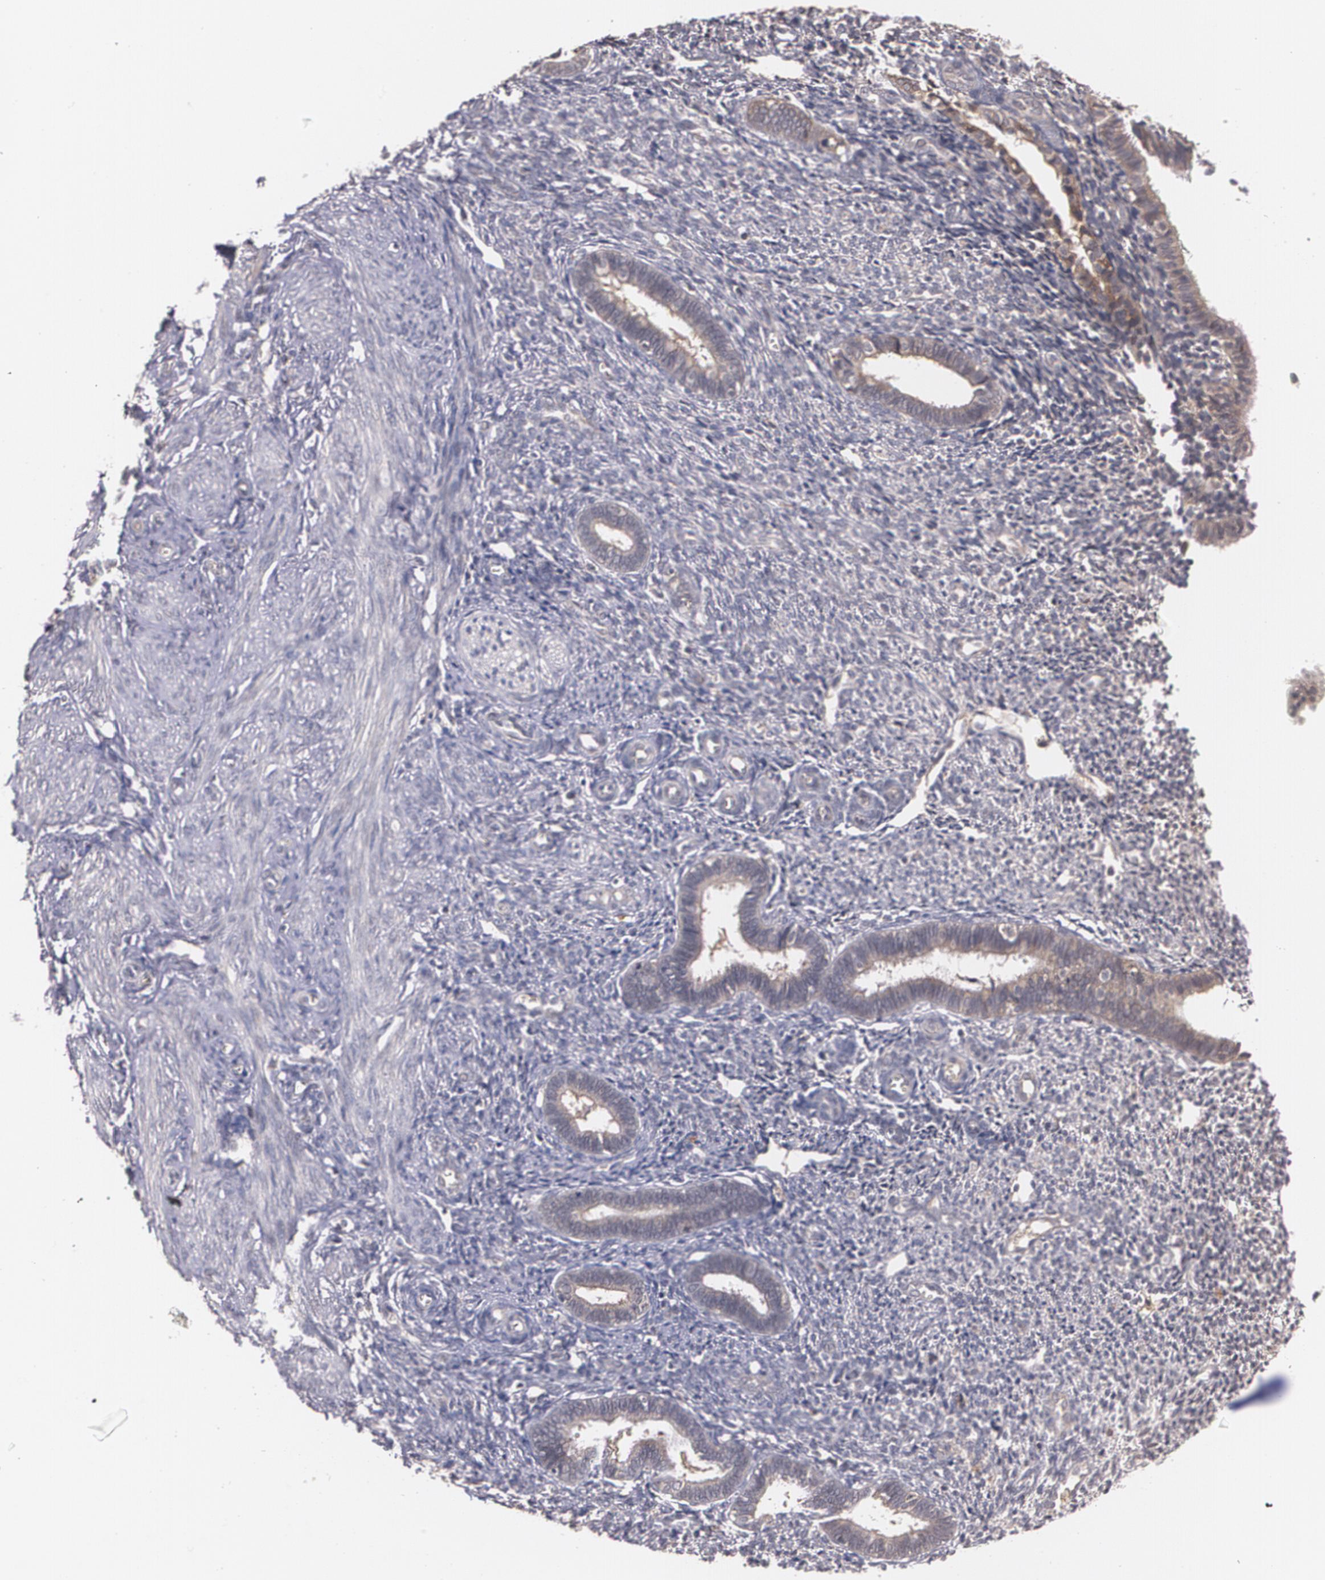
{"staining": {"intensity": "weak", "quantity": "25%-75%", "location": "cytoplasmic/membranous"}, "tissue": "endometrium", "cell_type": "Cells in endometrial stroma", "image_type": "normal", "snomed": [{"axis": "morphology", "description": "Normal tissue, NOS"}, {"axis": "topography", "description": "Endometrium"}], "caption": "Immunohistochemistry of normal human endometrium demonstrates low levels of weak cytoplasmic/membranous positivity in approximately 25%-75% of cells in endometrial stroma. The staining was performed using DAB, with brown indicating positive protein expression. Nuclei are stained blue with hematoxylin.", "gene": "IFNGR2", "patient": {"sex": "female", "age": 27}}